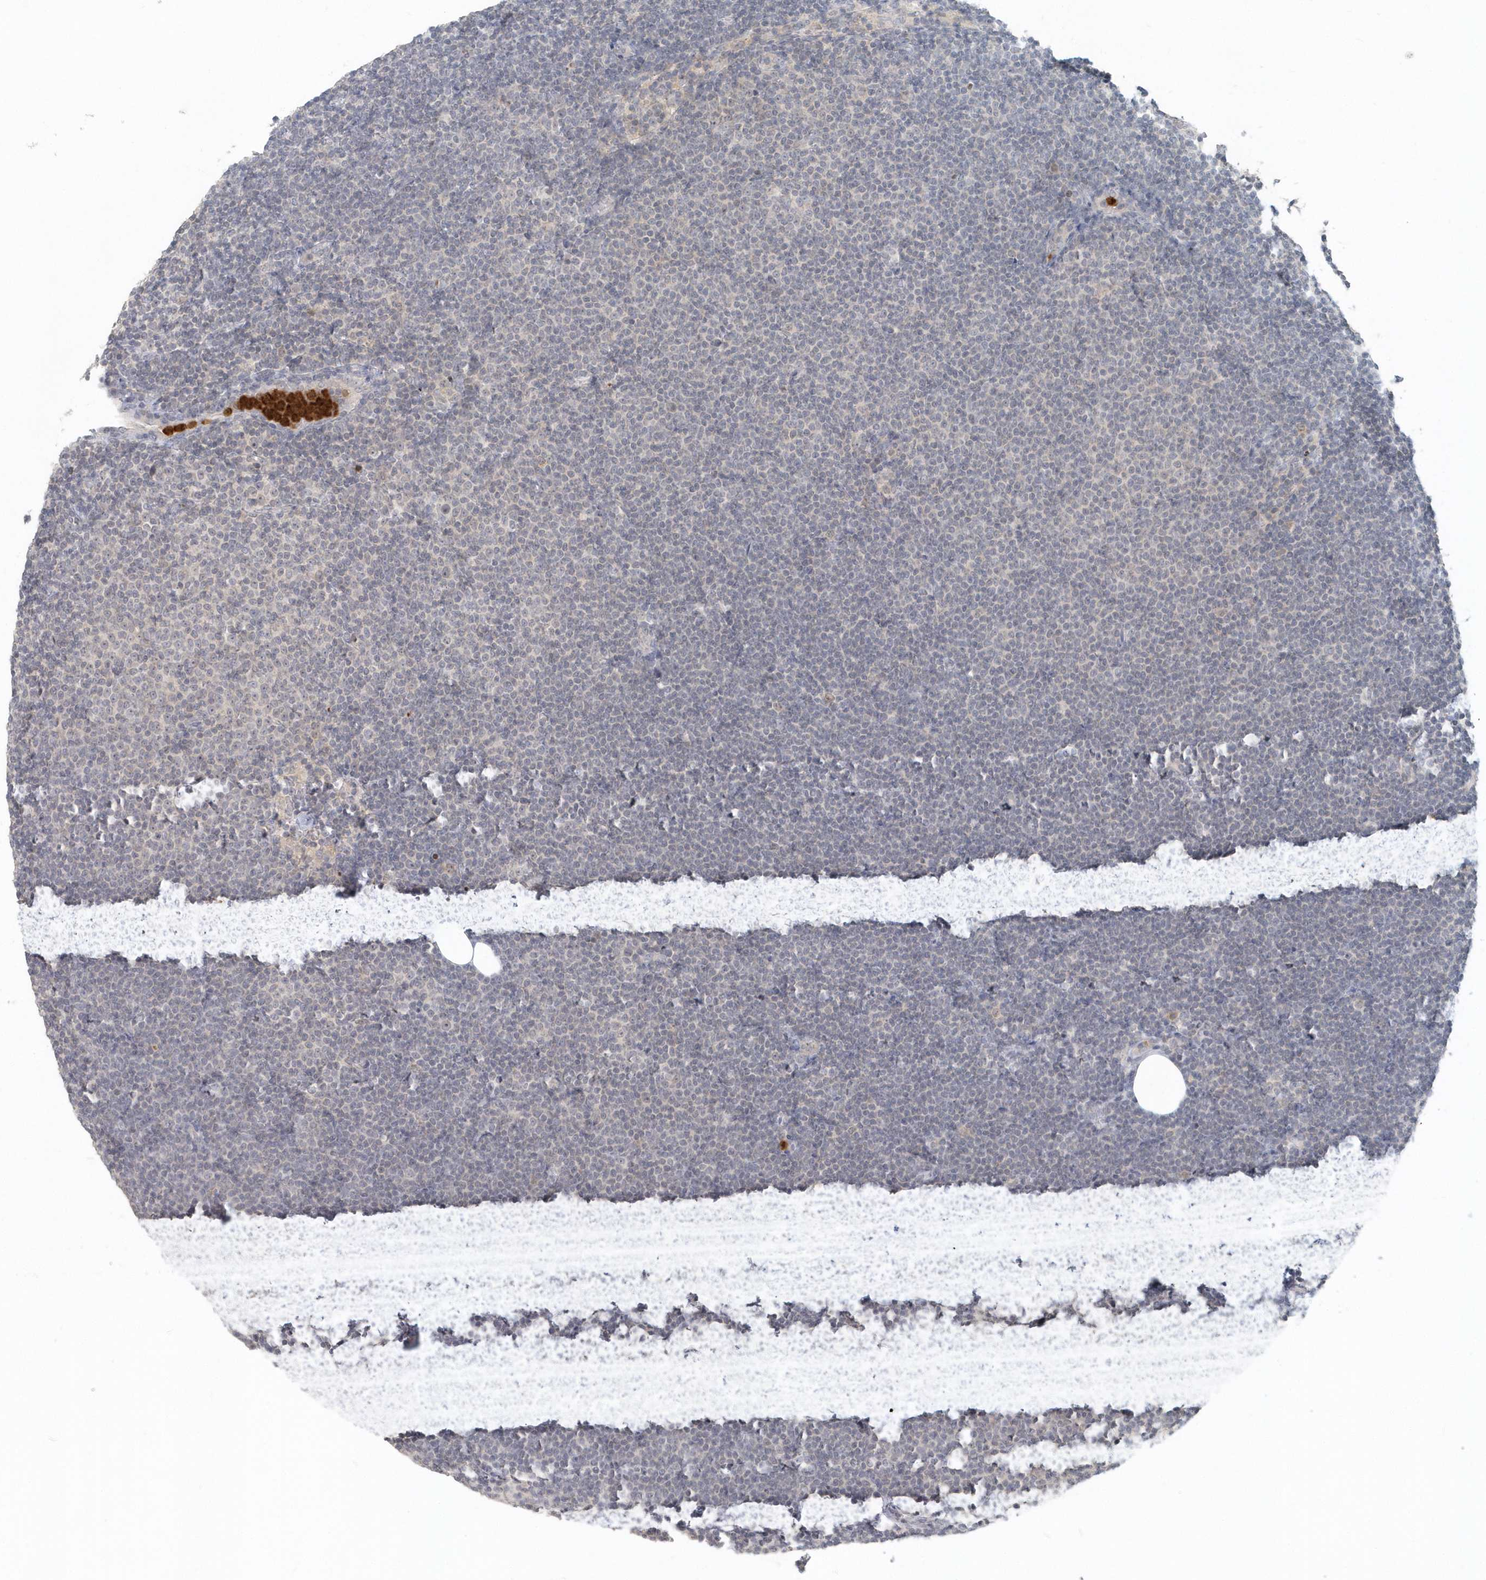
{"staining": {"intensity": "negative", "quantity": "none", "location": "none"}, "tissue": "lymphoma", "cell_type": "Tumor cells", "image_type": "cancer", "snomed": [{"axis": "morphology", "description": "Malignant lymphoma, non-Hodgkin's type, Low grade"}, {"axis": "topography", "description": "Lymph node"}], "caption": "Immunohistochemical staining of human lymphoma demonstrates no significant staining in tumor cells. The staining was performed using DAB to visualize the protein expression in brown, while the nuclei were stained in blue with hematoxylin (Magnification: 20x).", "gene": "NUP54", "patient": {"sex": "female", "age": 53}}